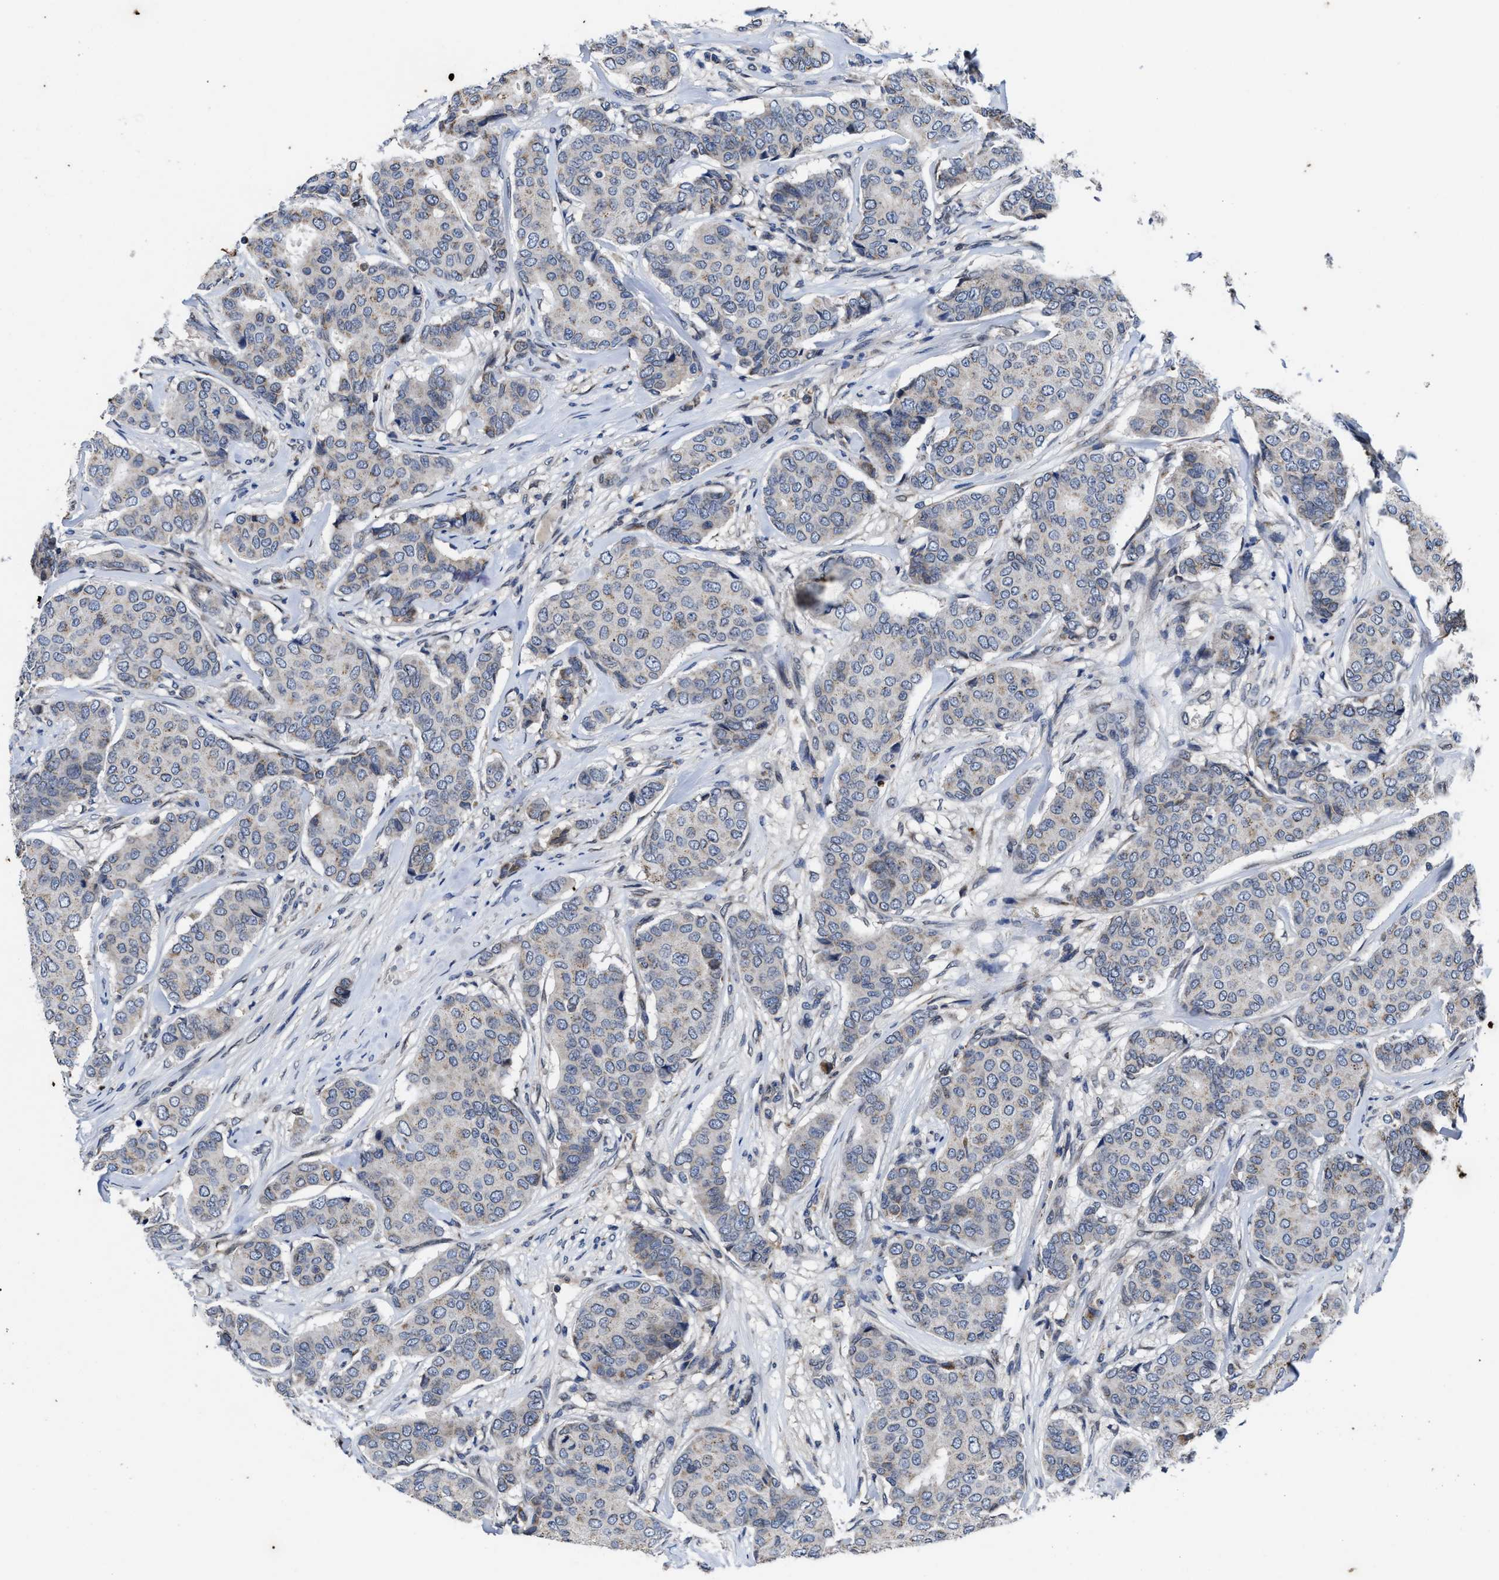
{"staining": {"intensity": "weak", "quantity": "25%-75%", "location": "cytoplasmic/membranous"}, "tissue": "breast cancer", "cell_type": "Tumor cells", "image_type": "cancer", "snomed": [{"axis": "morphology", "description": "Duct carcinoma"}, {"axis": "topography", "description": "Breast"}], "caption": "High-magnification brightfield microscopy of breast cancer stained with DAB (brown) and counterstained with hematoxylin (blue). tumor cells exhibit weak cytoplasmic/membranous staining is present in about25%-75% of cells. The protein of interest is stained brown, and the nuclei are stained in blue (DAB (3,3'-diaminobenzidine) IHC with brightfield microscopy, high magnification).", "gene": "CACNA1D", "patient": {"sex": "female", "age": 75}}